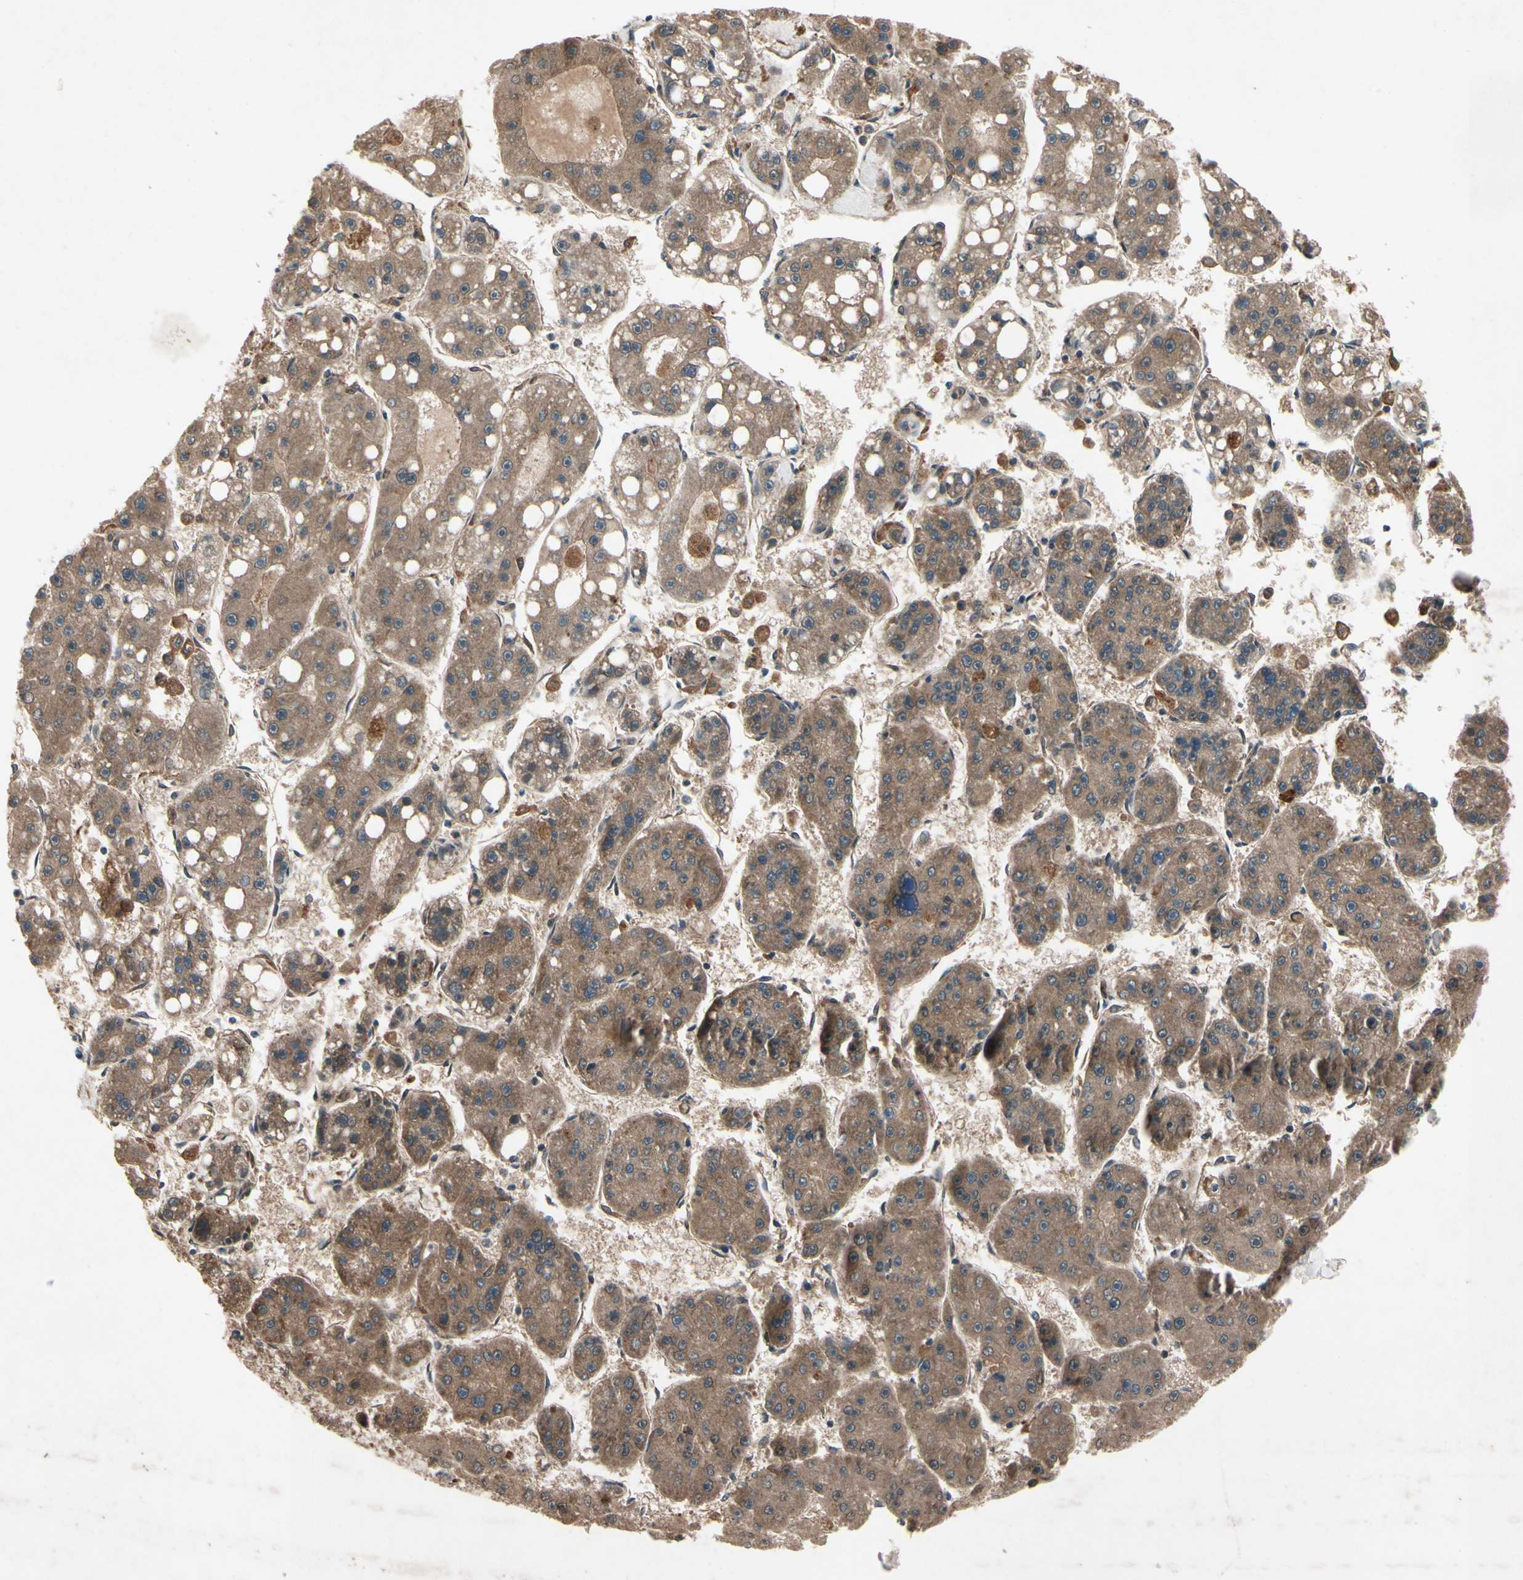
{"staining": {"intensity": "moderate", "quantity": ">75%", "location": "cytoplasmic/membranous"}, "tissue": "liver cancer", "cell_type": "Tumor cells", "image_type": "cancer", "snomed": [{"axis": "morphology", "description": "Carcinoma, Hepatocellular, NOS"}, {"axis": "topography", "description": "Liver"}], "caption": "Immunohistochemical staining of liver cancer shows medium levels of moderate cytoplasmic/membranous staining in approximately >75% of tumor cells.", "gene": "IL1RL1", "patient": {"sex": "female", "age": 61}}